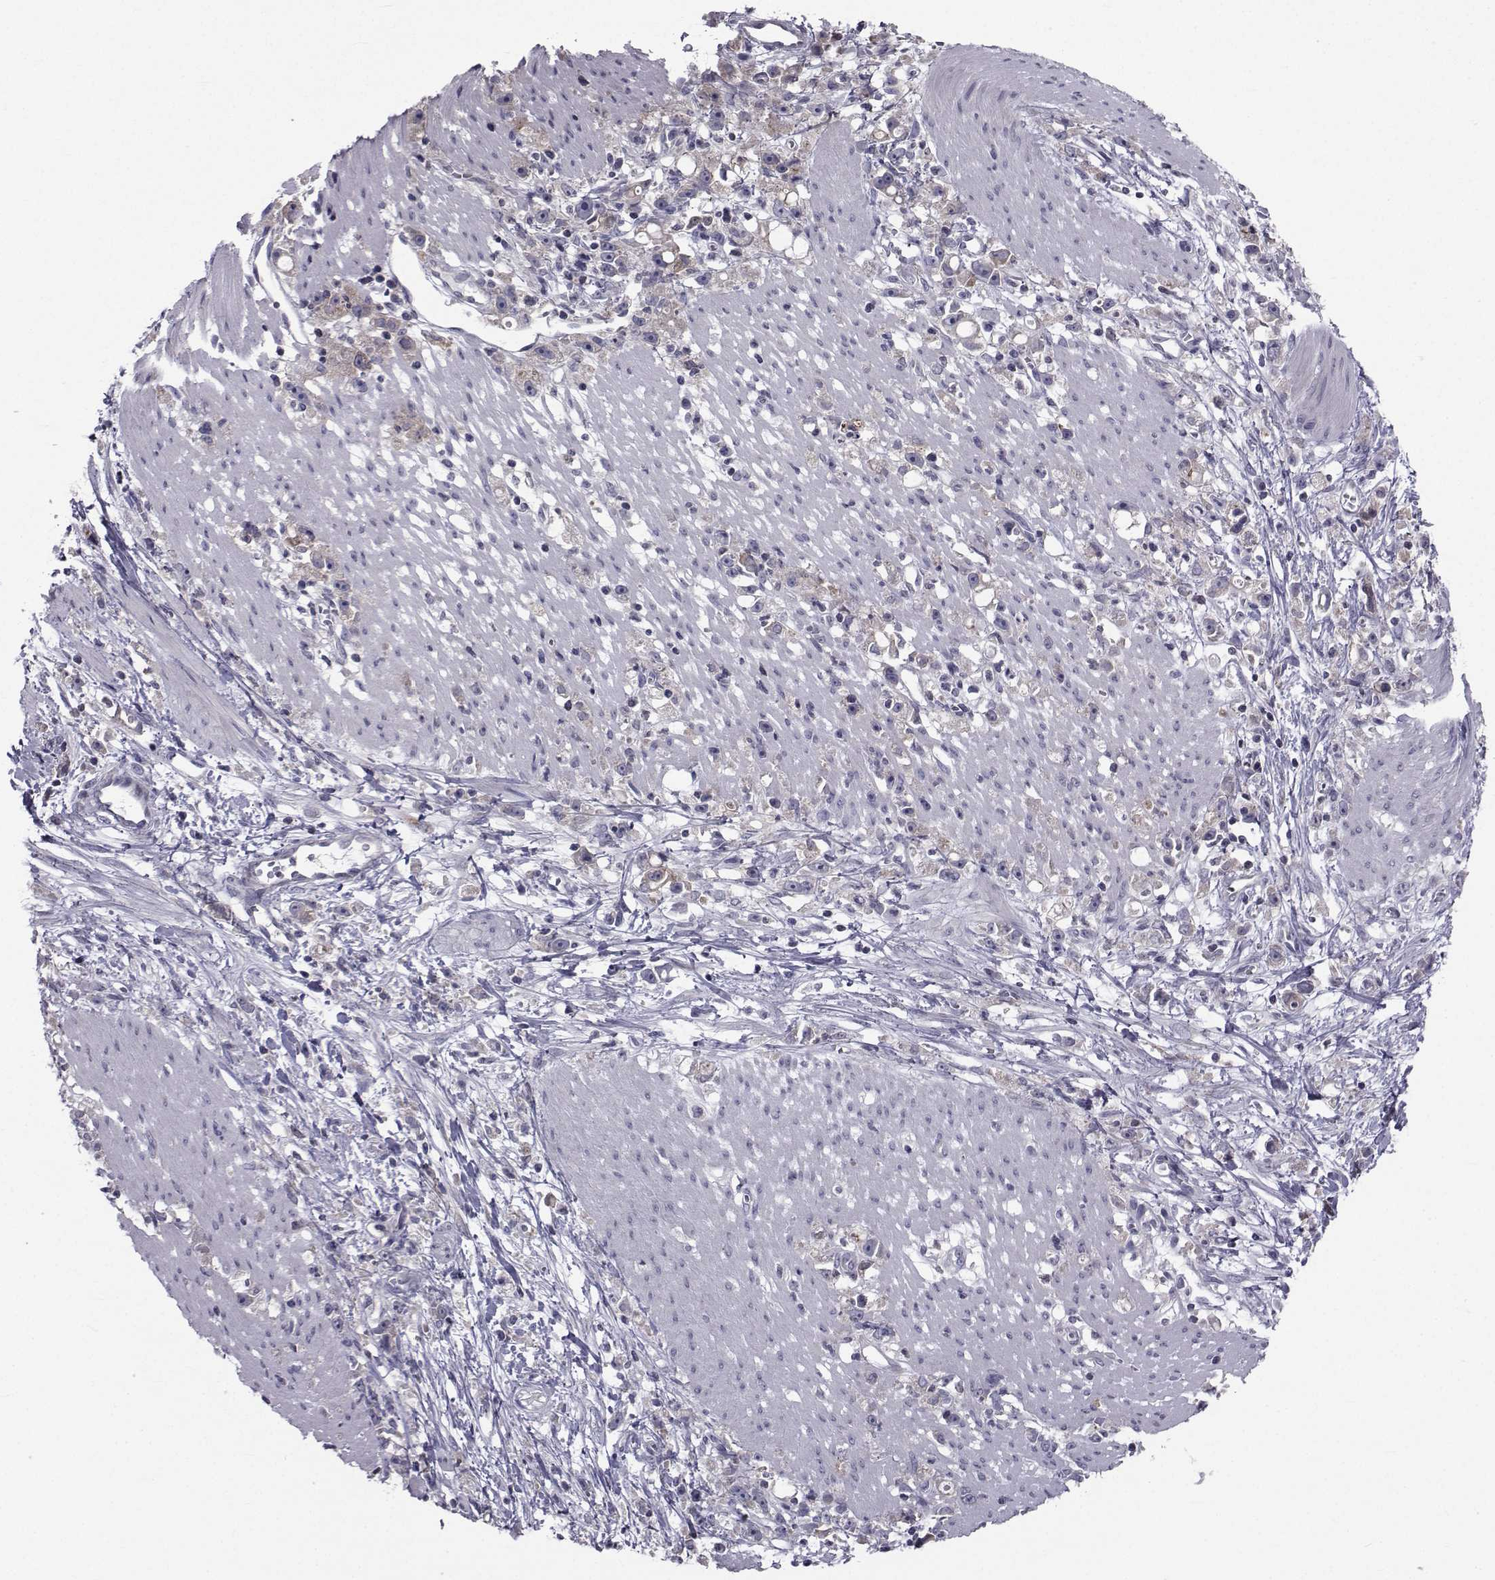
{"staining": {"intensity": "weak", "quantity": ">75%", "location": "cytoplasmic/membranous"}, "tissue": "stomach cancer", "cell_type": "Tumor cells", "image_type": "cancer", "snomed": [{"axis": "morphology", "description": "Adenocarcinoma, NOS"}, {"axis": "topography", "description": "Stomach"}], "caption": "The photomicrograph demonstrates staining of adenocarcinoma (stomach), revealing weak cytoplasmic/membranous protein expression (brown color) within tumor cells.", "gene": "SLC30A10", "patient": {"sex": "female", "age": 59}}